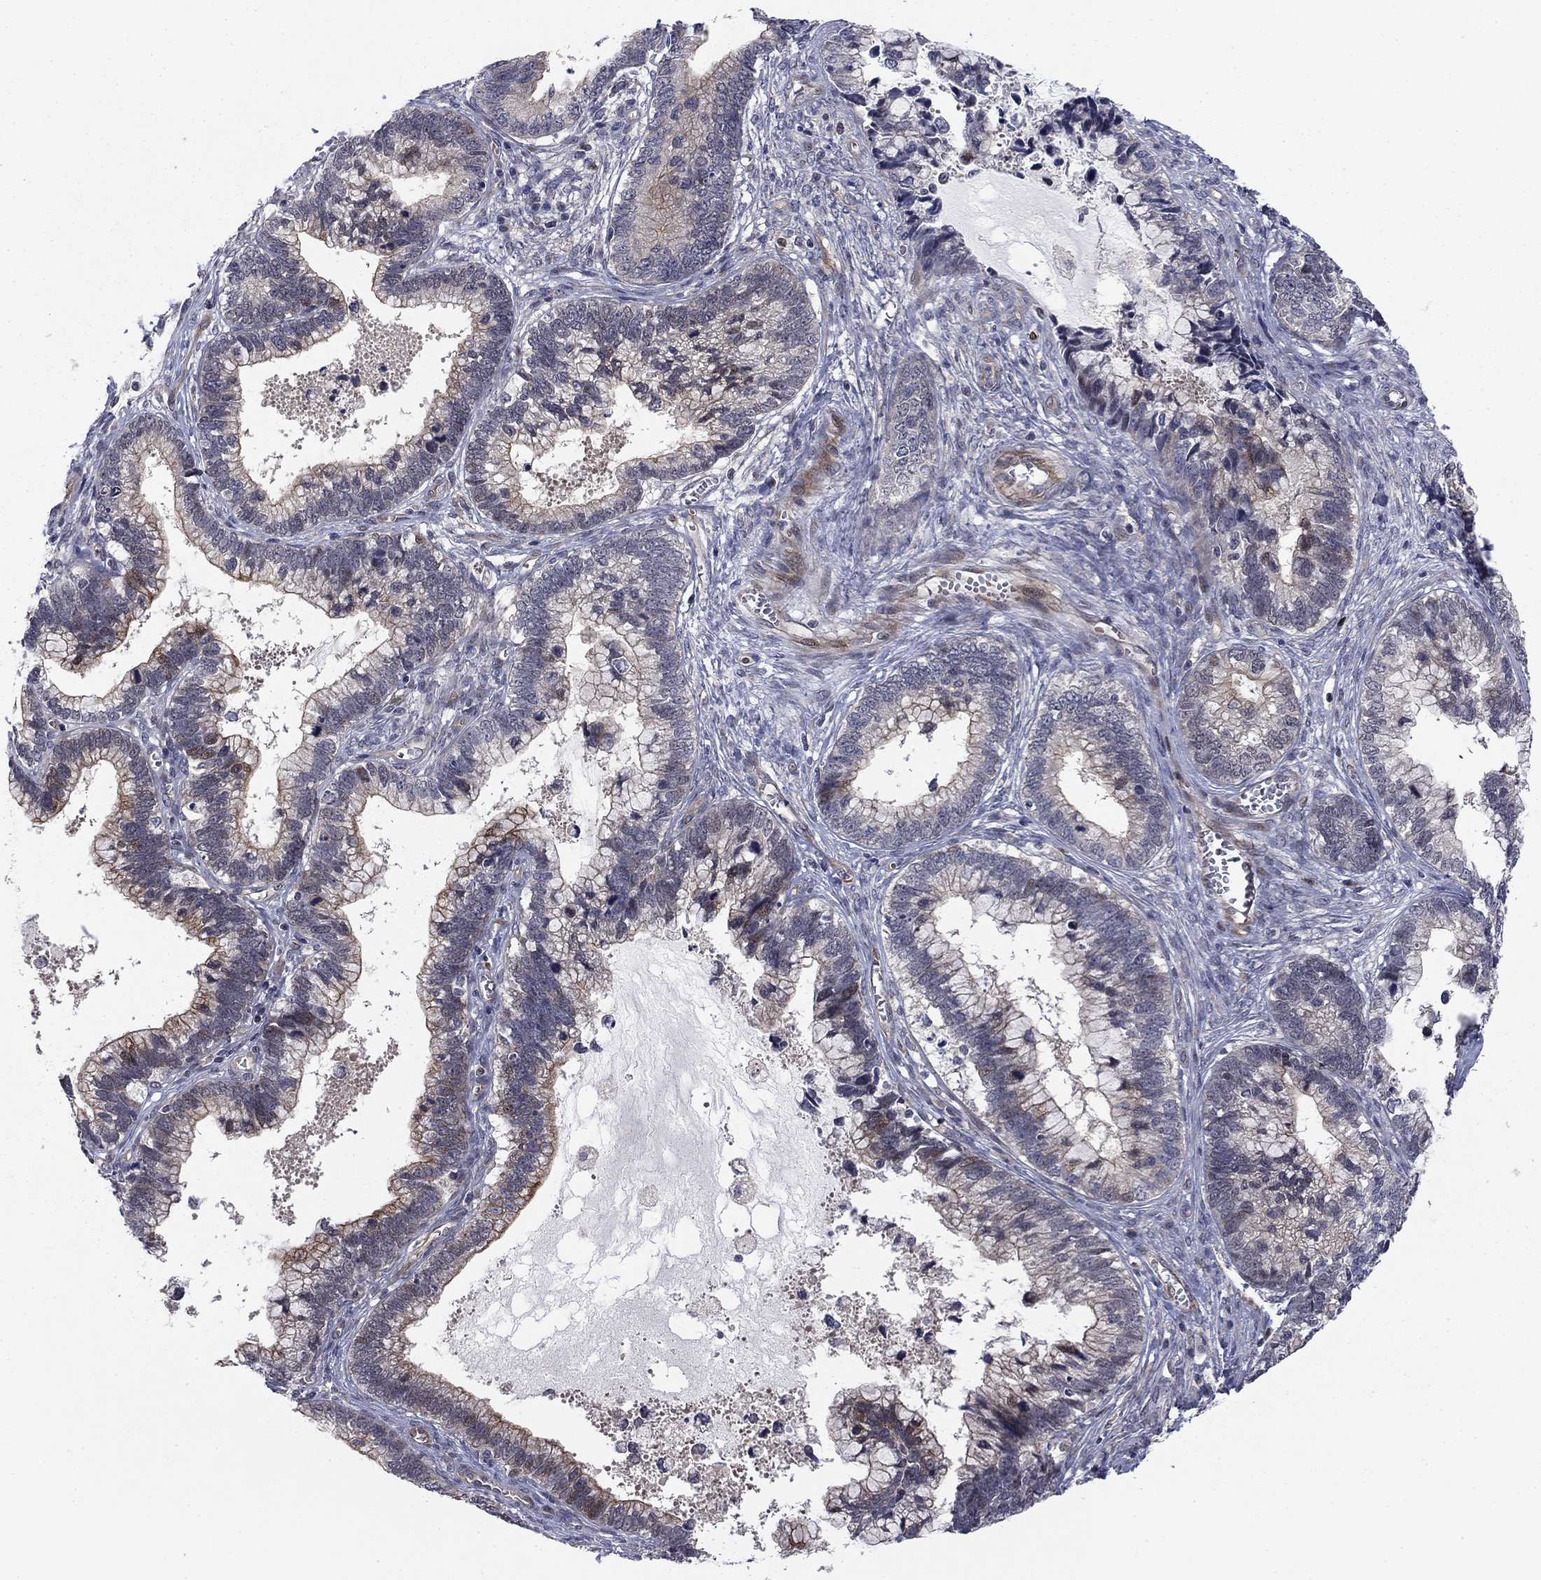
{"staining": {"intensity": "moderate", "quantity": "<25%", "location": "cytoplasmic/membranous"}, "tissue": "cervical cancer", "cell_type": "Tumor cells", "image_type": "cancer", "snomed": [{"axis": "morphology", "description": "Adenocarcinoma, NOS"}, {"axis": "topography", "description": "Cervix"}], "caption": "Immunohistochemistry (IHC) micrograph of neoplastic tissue: human cervical adenocarcinoma stained using immunohistochemistry shows low levels of moderate protein expression localized specifically in the cytoplasmic/membranous of tumor cells, appearing as a cytoplasmic/membranous brown color.", "gene": "BCL11A", "patient": {"sex": "female", "age": 44}}